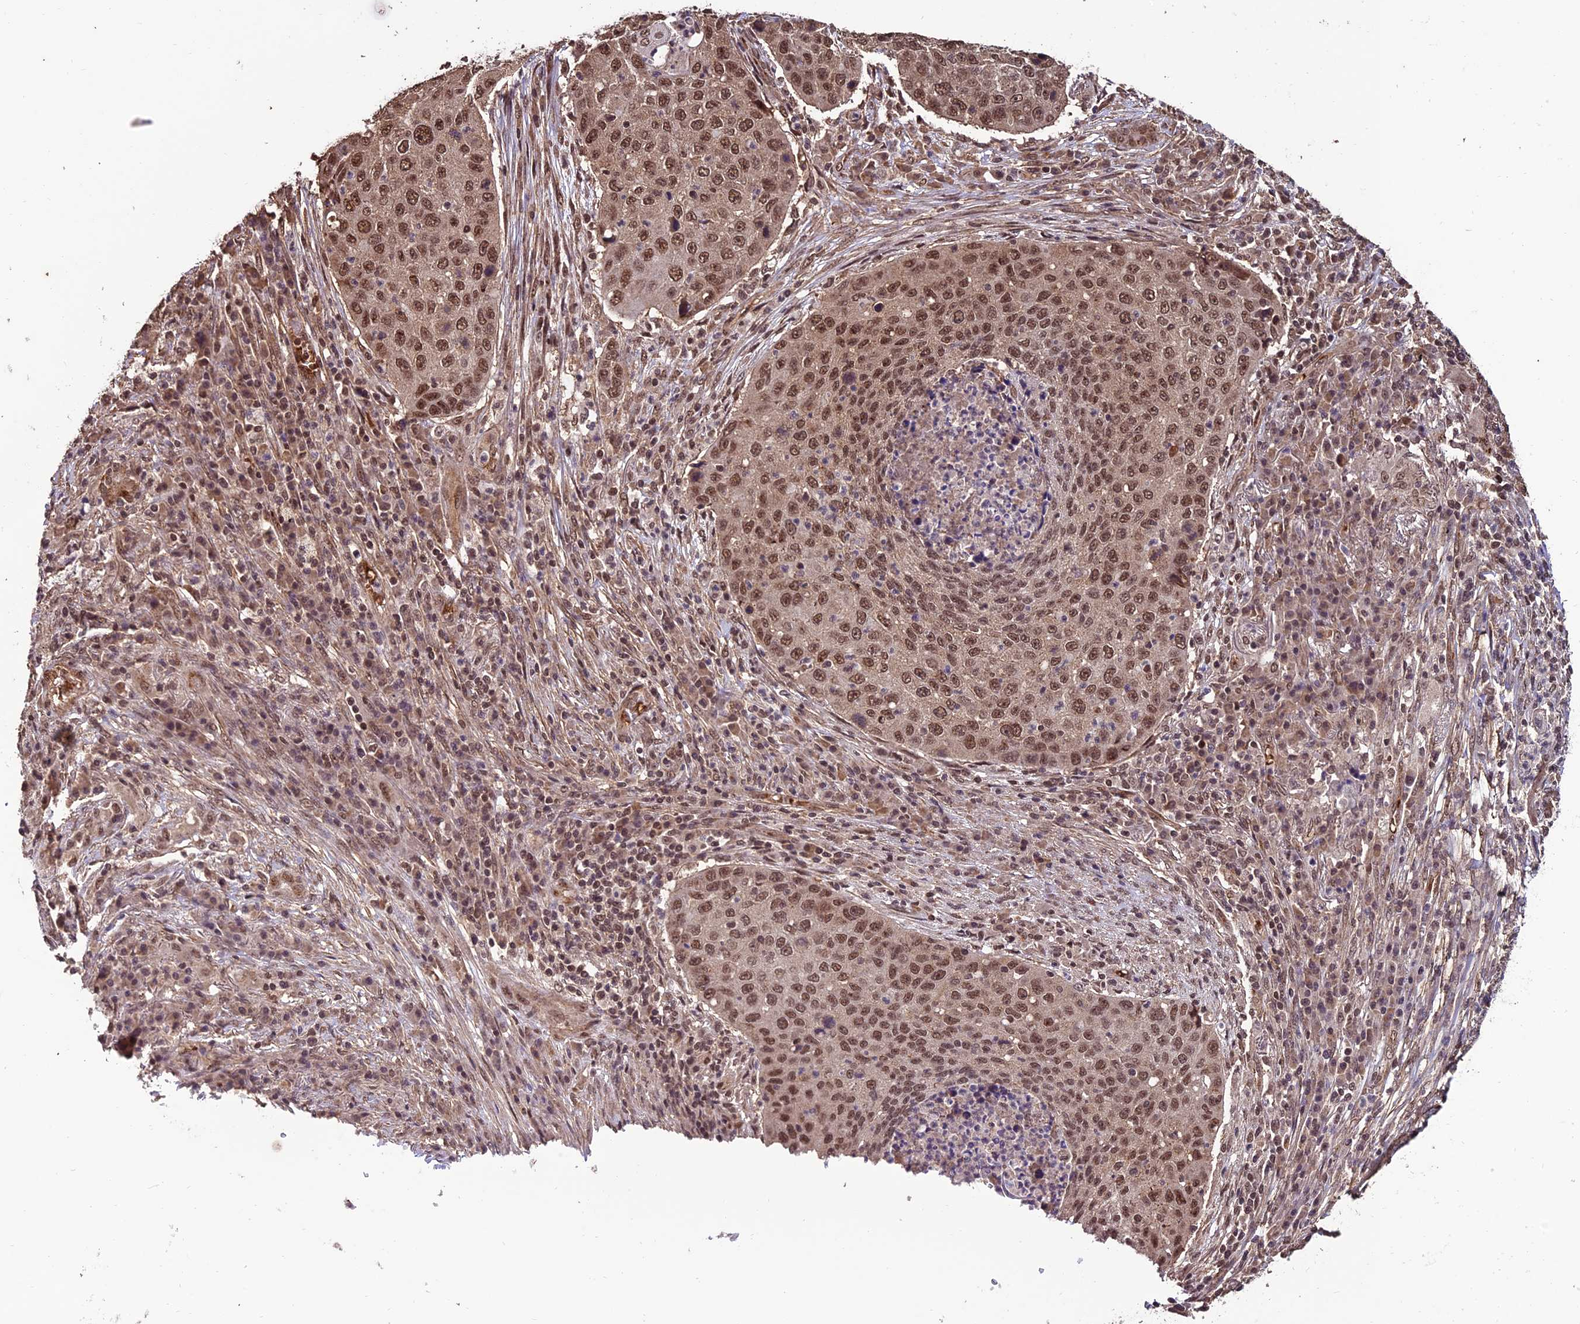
{"staining": {"intensity": "moderate", "quantity": ">75%", "location": "nuclear"}, "tissue": "lung cancer", "cell_type": "Tumor cells", "image_type": "cancer", "snomed": [{"axis": "morphology", "description": "Squamous cell carcinoma, NOS"}, {"axis": "topography", "description": "Lung"}], "caption": "A histopathology image of human lung cancer stained for a protein exhibits moderate nuclear brown staining in tumor cells.", "gene": "CABIN1", "patient": {"sex": "female", "age": 63}}